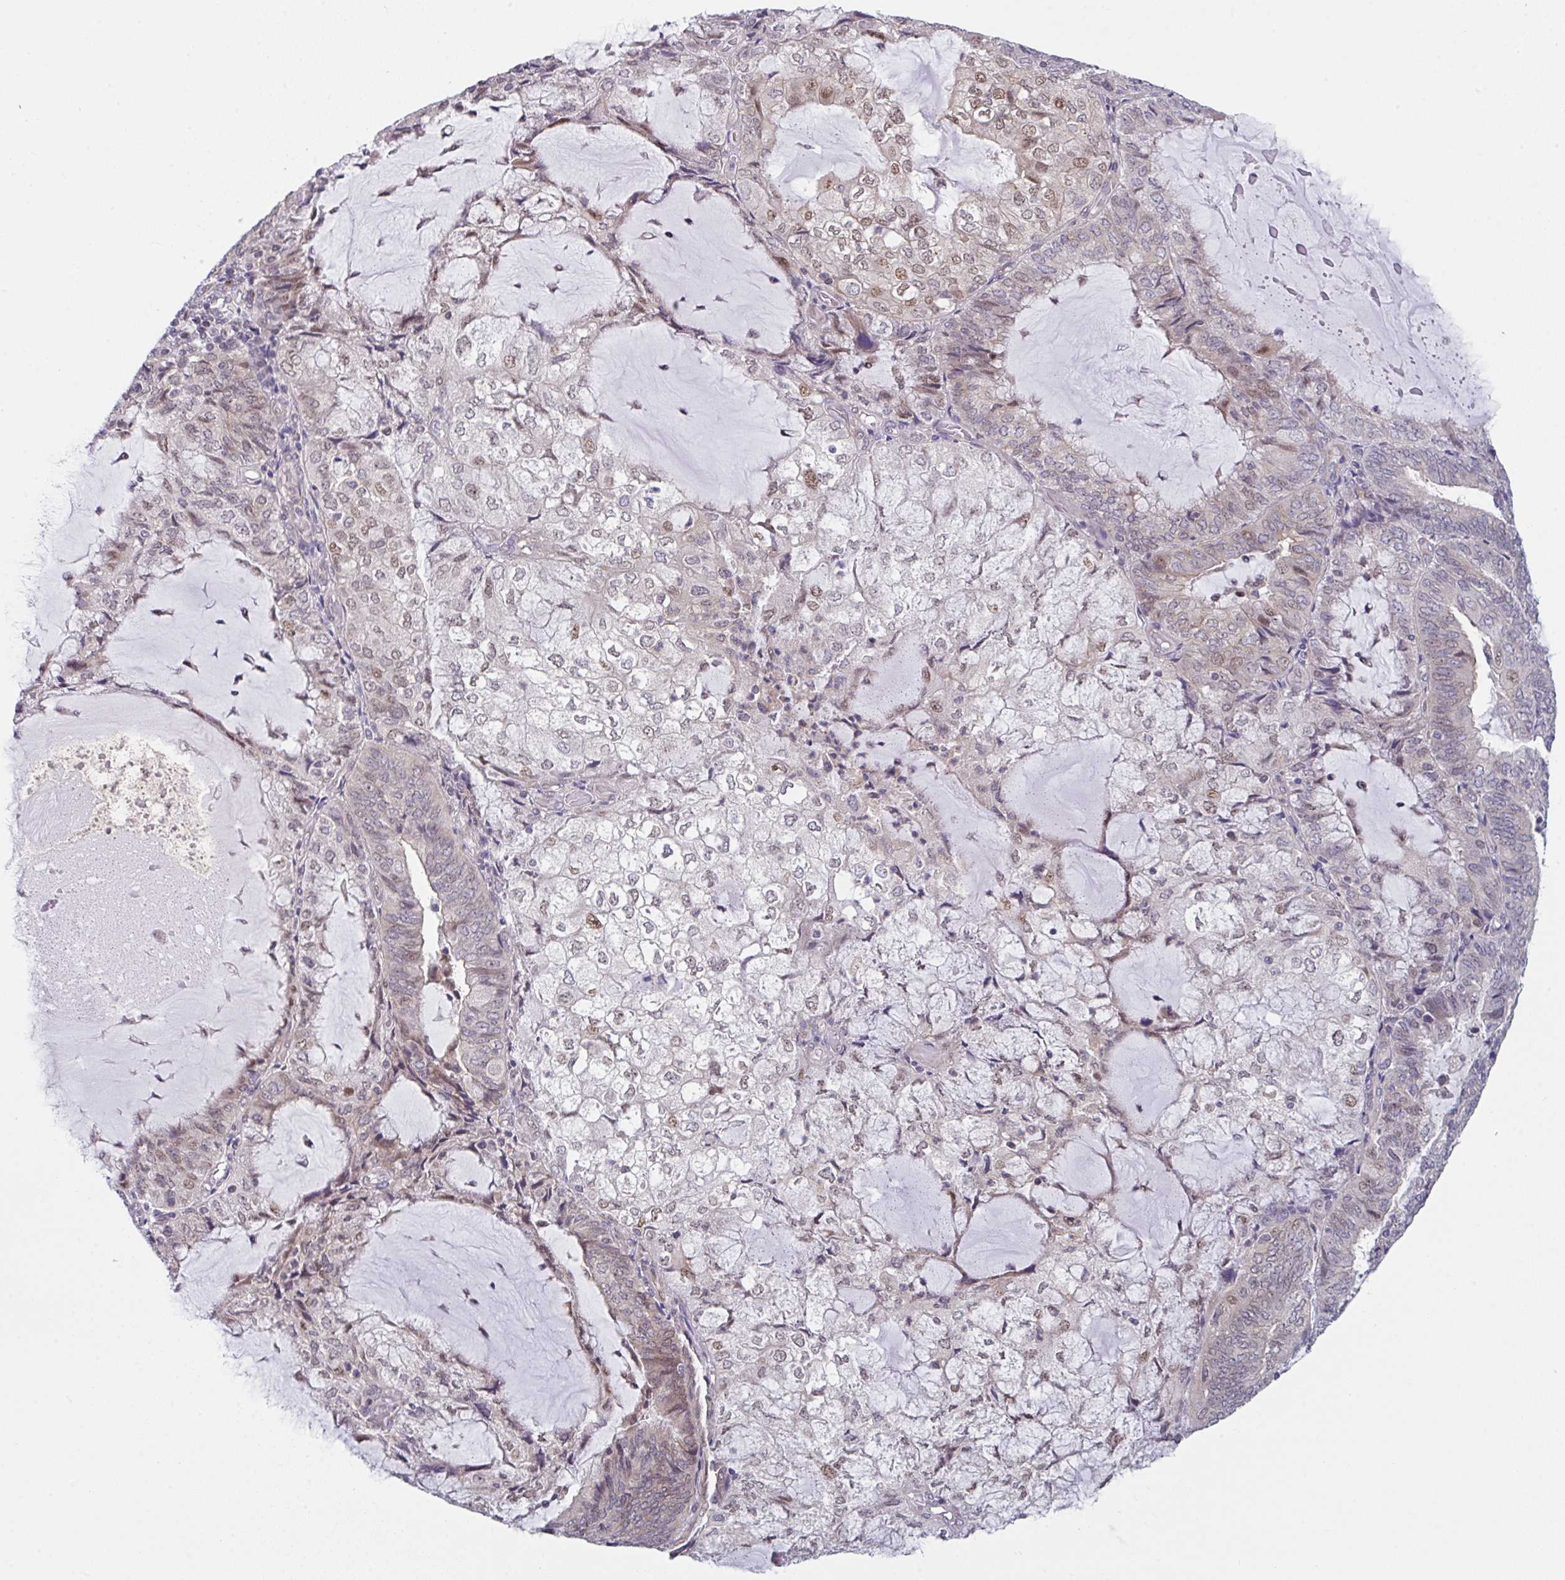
{"staining": {"intensity": "moderate", "quantity": "<25%", "location": "nuclear"}, "tissue": "endometrial cancer", "cell_type": "Tumor cells", "image_type": "cancer", "snomed": [{"axis": "morphology", "description": "Adenocarcinoma, NOS"}, {"axis": "topography", "description": "Endometrium"}], "caption": "Moderate nuclear protein positivity is present in approximately <25% of tumor cells in endometrial cancer (adenocarcinoma). (DAB IHC, brown staining for protein, blue staining for nuclei).", "gene": "RBM18", "patient": {"sex": "female", "age": 81}}